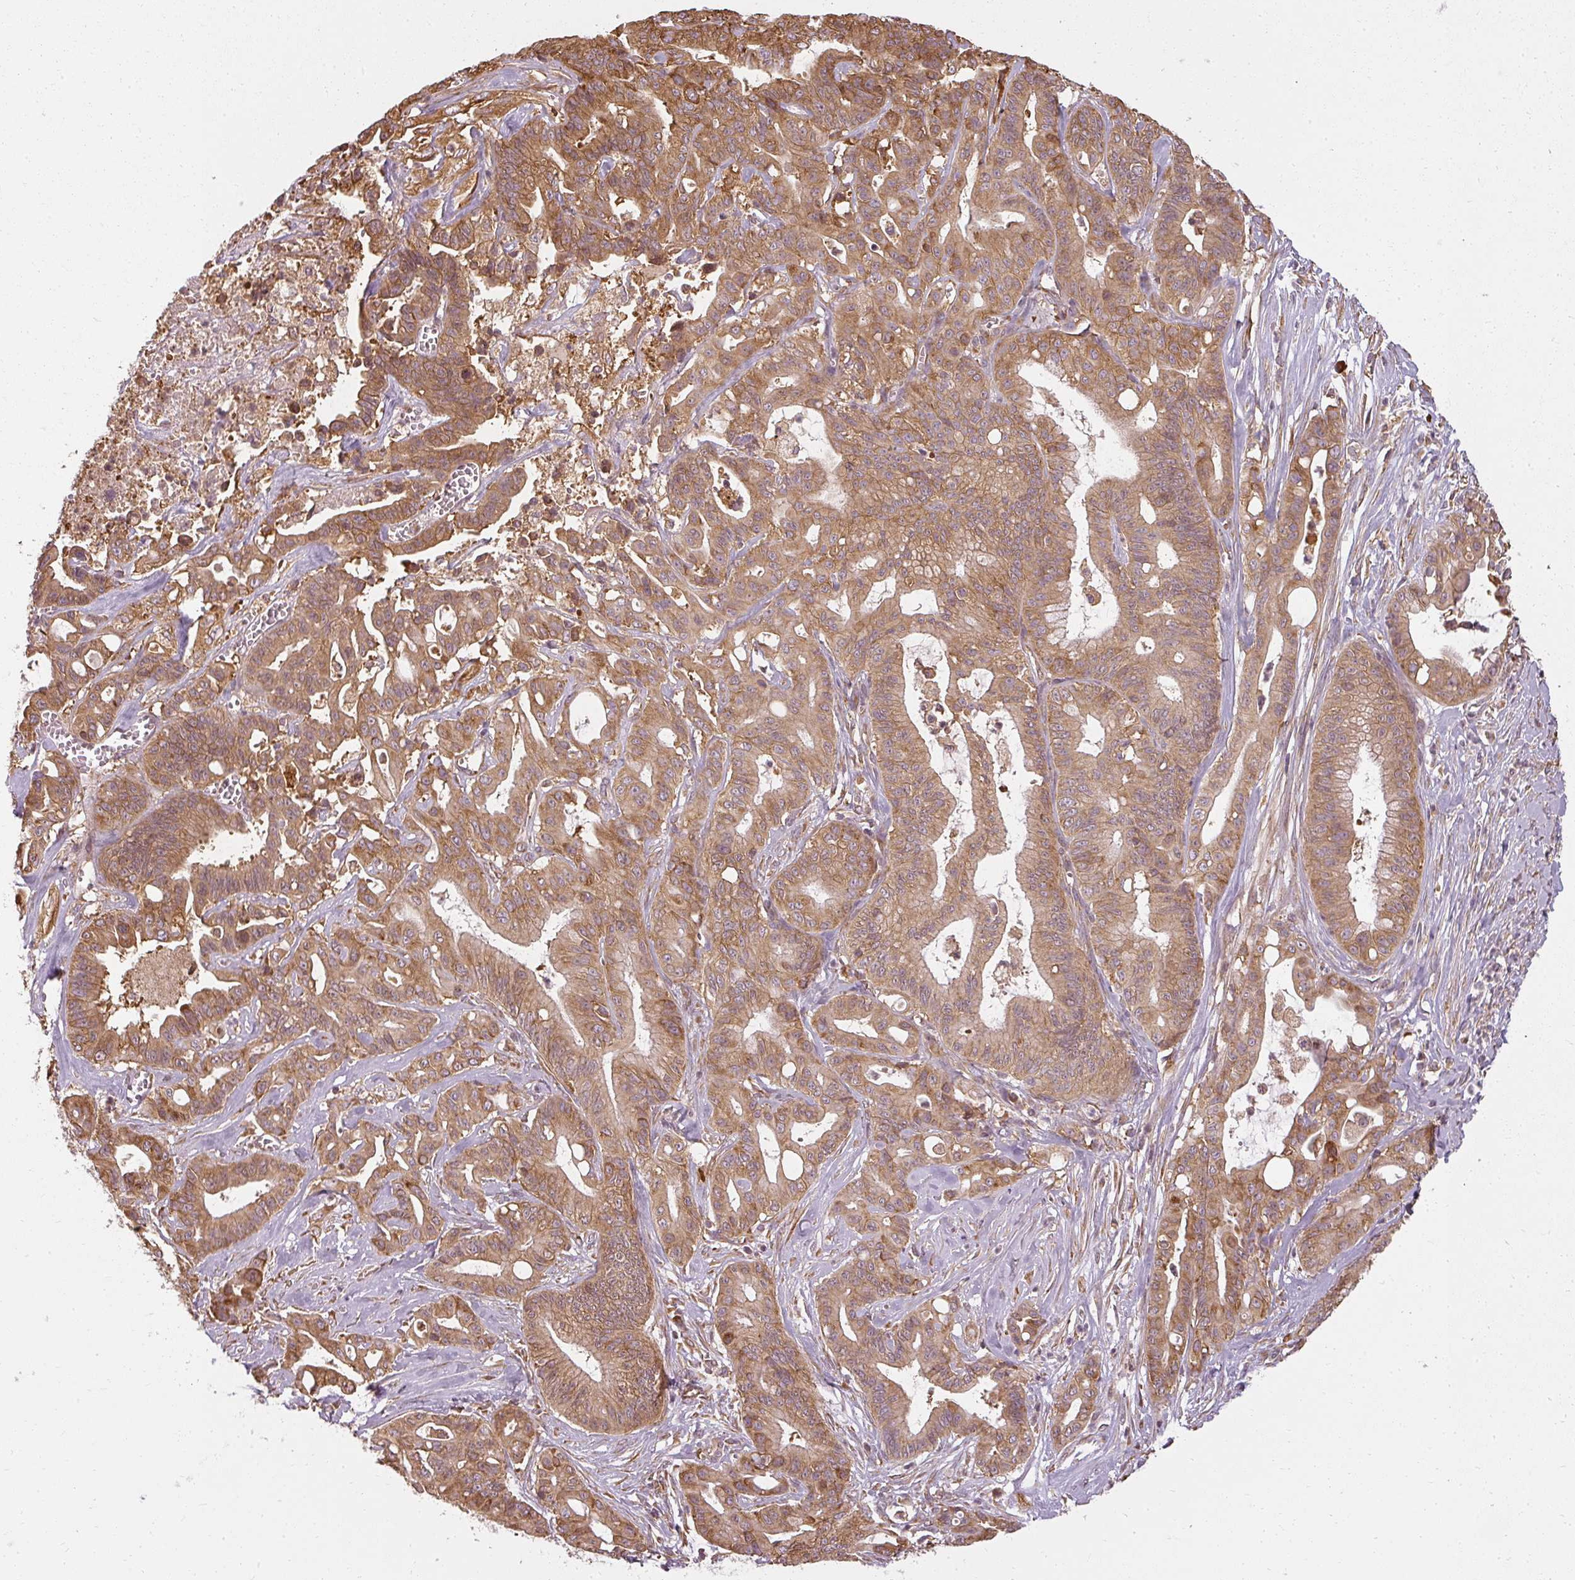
{"staining": {"intensity": "strong", "quantity": ">75%", "location": "cytoplasmic/membranous"}, "tissue": "ovarian cancer", "cell_type": "Tumor cells", "image_type": "cancer", "snomed": [{"axis": "morphology", "description": "Cystadenocarcinoma, mucinous, NOS"}, {"axis": "topography", "description": "Ovary"}], "caption": "Ovarian cancer tissue demonstrates strong cytoplasmic/membranous staining in about >75% of tumor cells", "gene": "RPL24", "patient": {"sex": "female", "age": 70}}